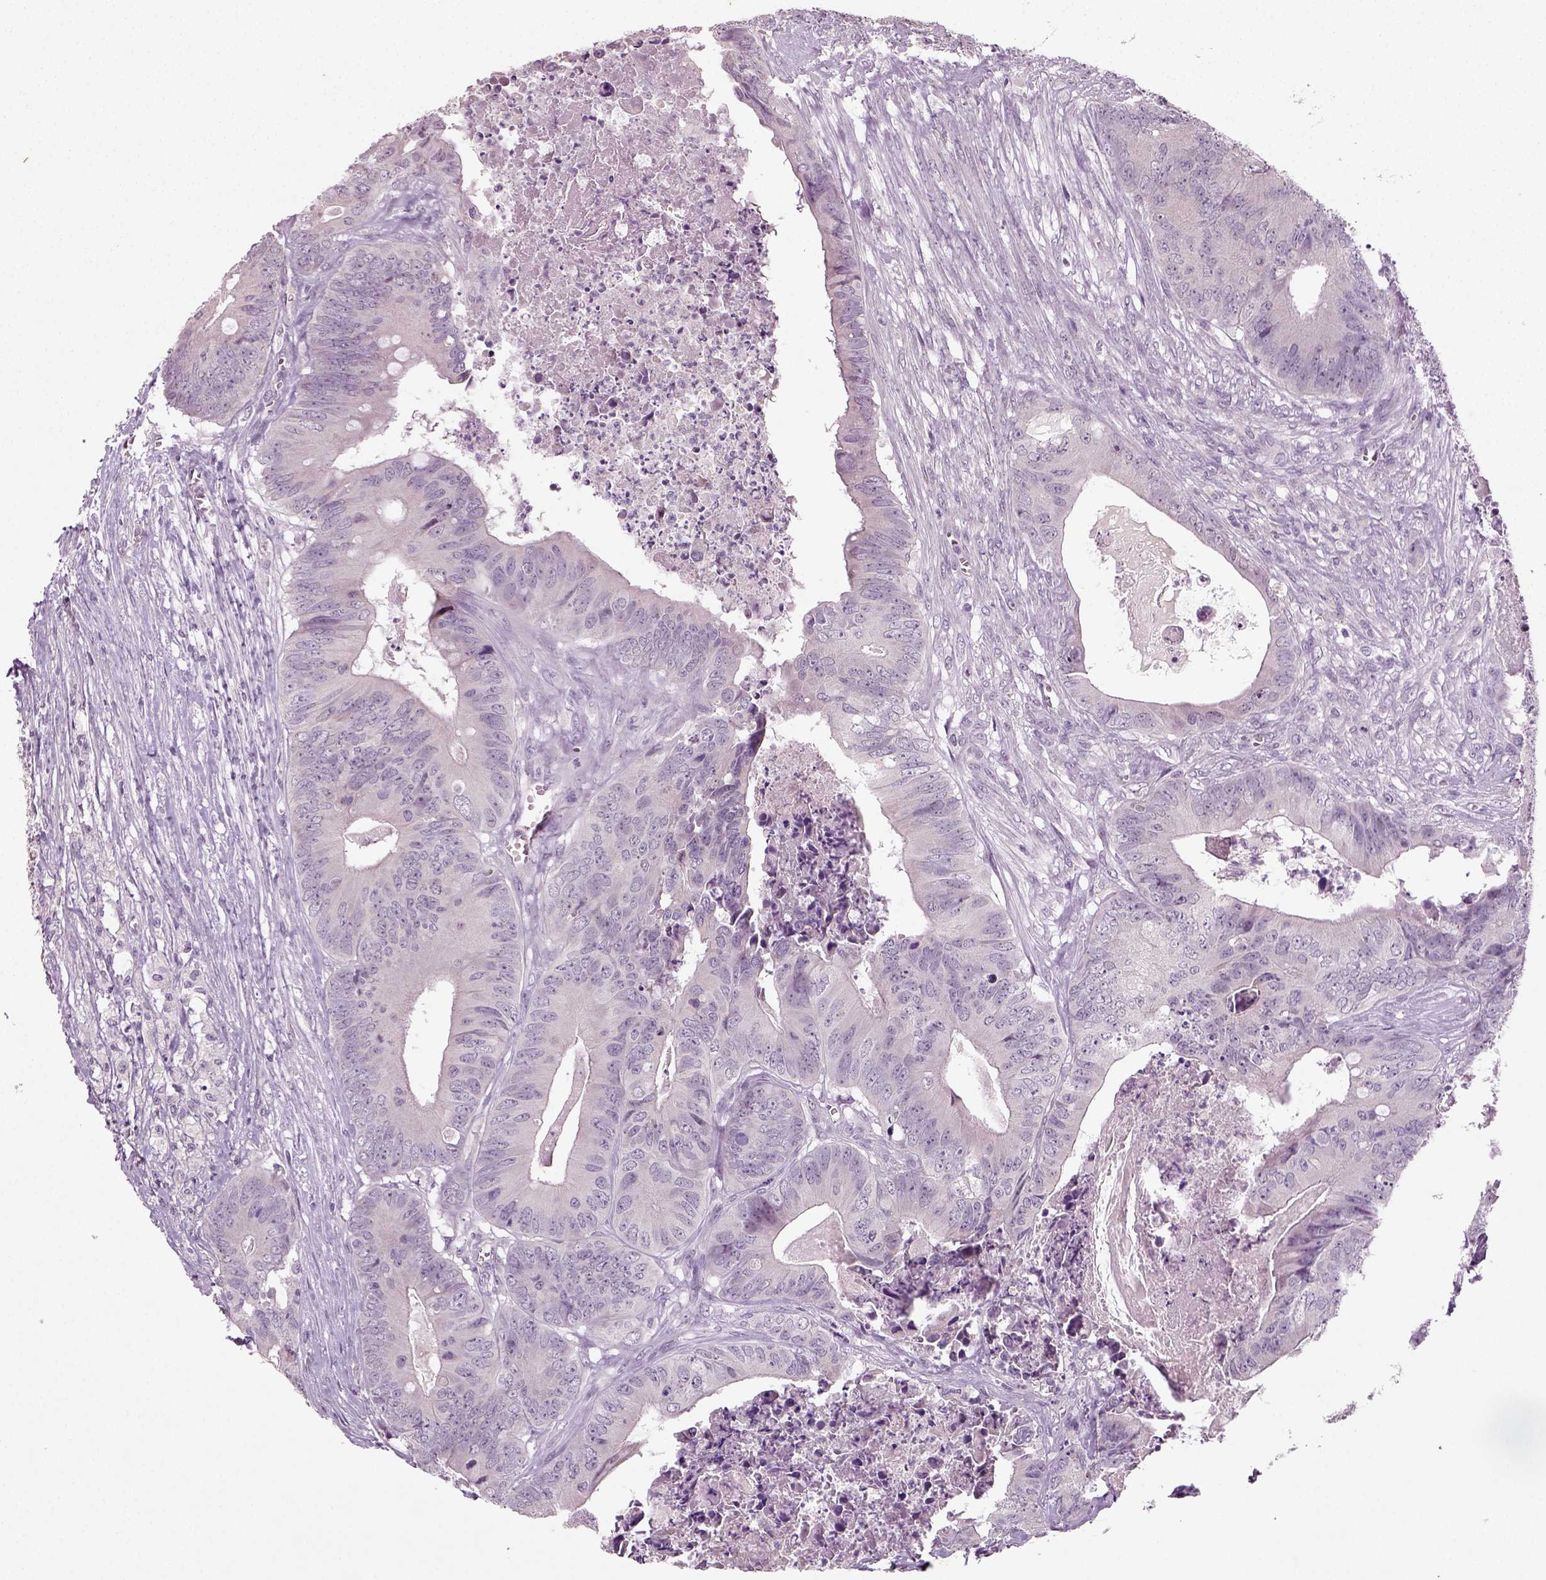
{"staining": {"intensity": "negative", "quantity": "none", "location": "none"}, "tissue": "colorectal cancer", "cell_type": "Tumor cells", "image_type": "cancer", "snomed": [{"axis": "morphology", "description": "Adenocarcinoma, NOS"}, {"axis": "topography", "description": "Colon"}], "caption": "Immunohistochemistry (IHC) of human adenocarcinoma (colorectal) displays no positivity in tumor cells.", "gene": "SYNGAP1", "patient": {"sex": "male", "age": 84}}